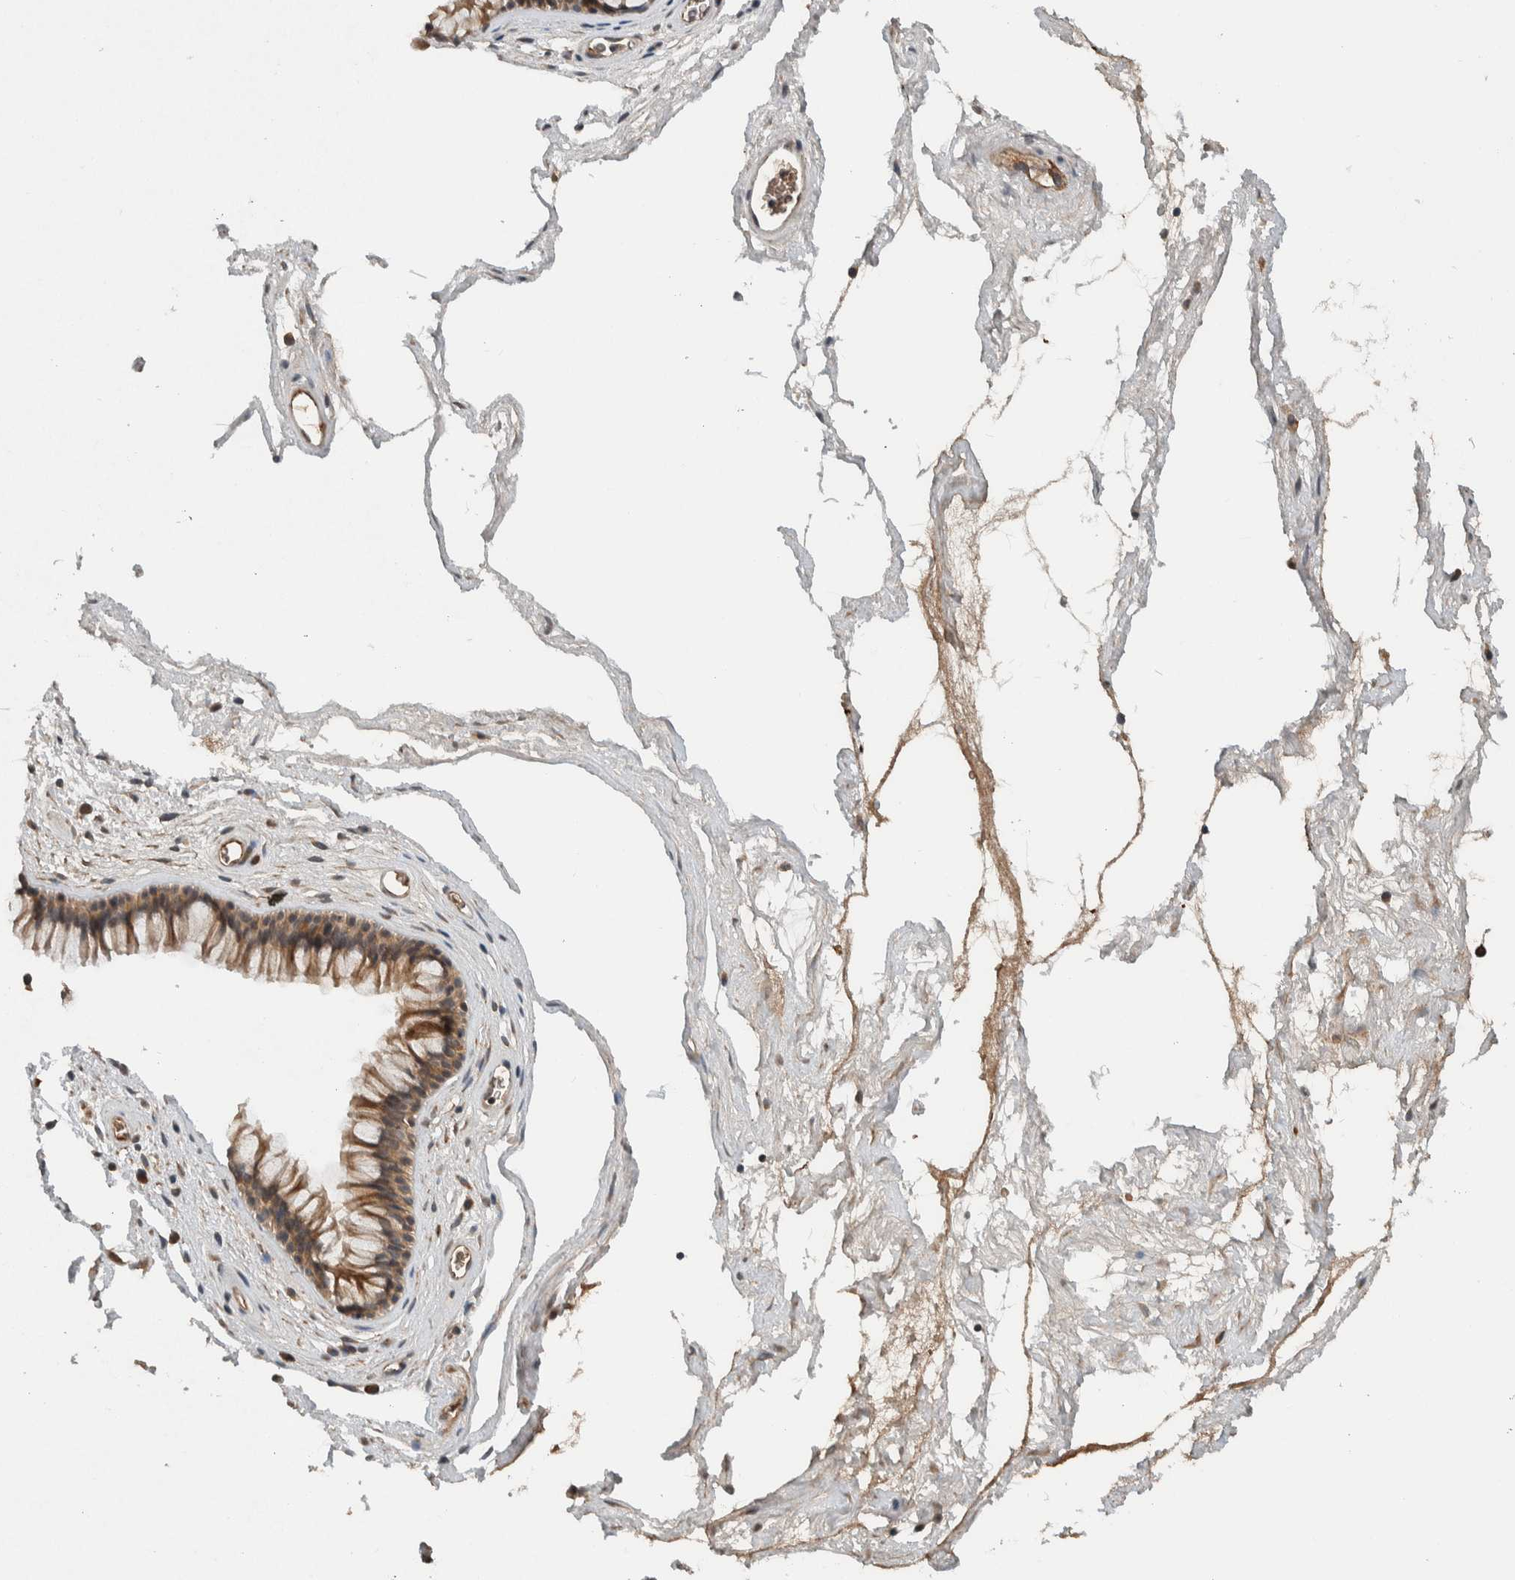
{"staining": {"intensity": "moderate", "quantity": ">75%", "location": "cytoplasmic/membranous"}, "tissue": "nasopharynx", "cell_type": "Respiratory epithelial cells", "image_type": "normal", "snomed": [{"axis": "morphology", "description": "Normal tissue, NOS"}, {"axis": "morphology", "description": "Inflammation, NOS"}, {"axis": "topography", "description": "Nasopharynx"}], "caption": "Nasopharynx stained with IHC exhibits moderate cytoplasmic/membranous positivity in about >75% of respiratory epithelial cells. Nuclei are stained in blue.", "gene": "ARMC7", "patient": {"sex": "male", "age": 48}}